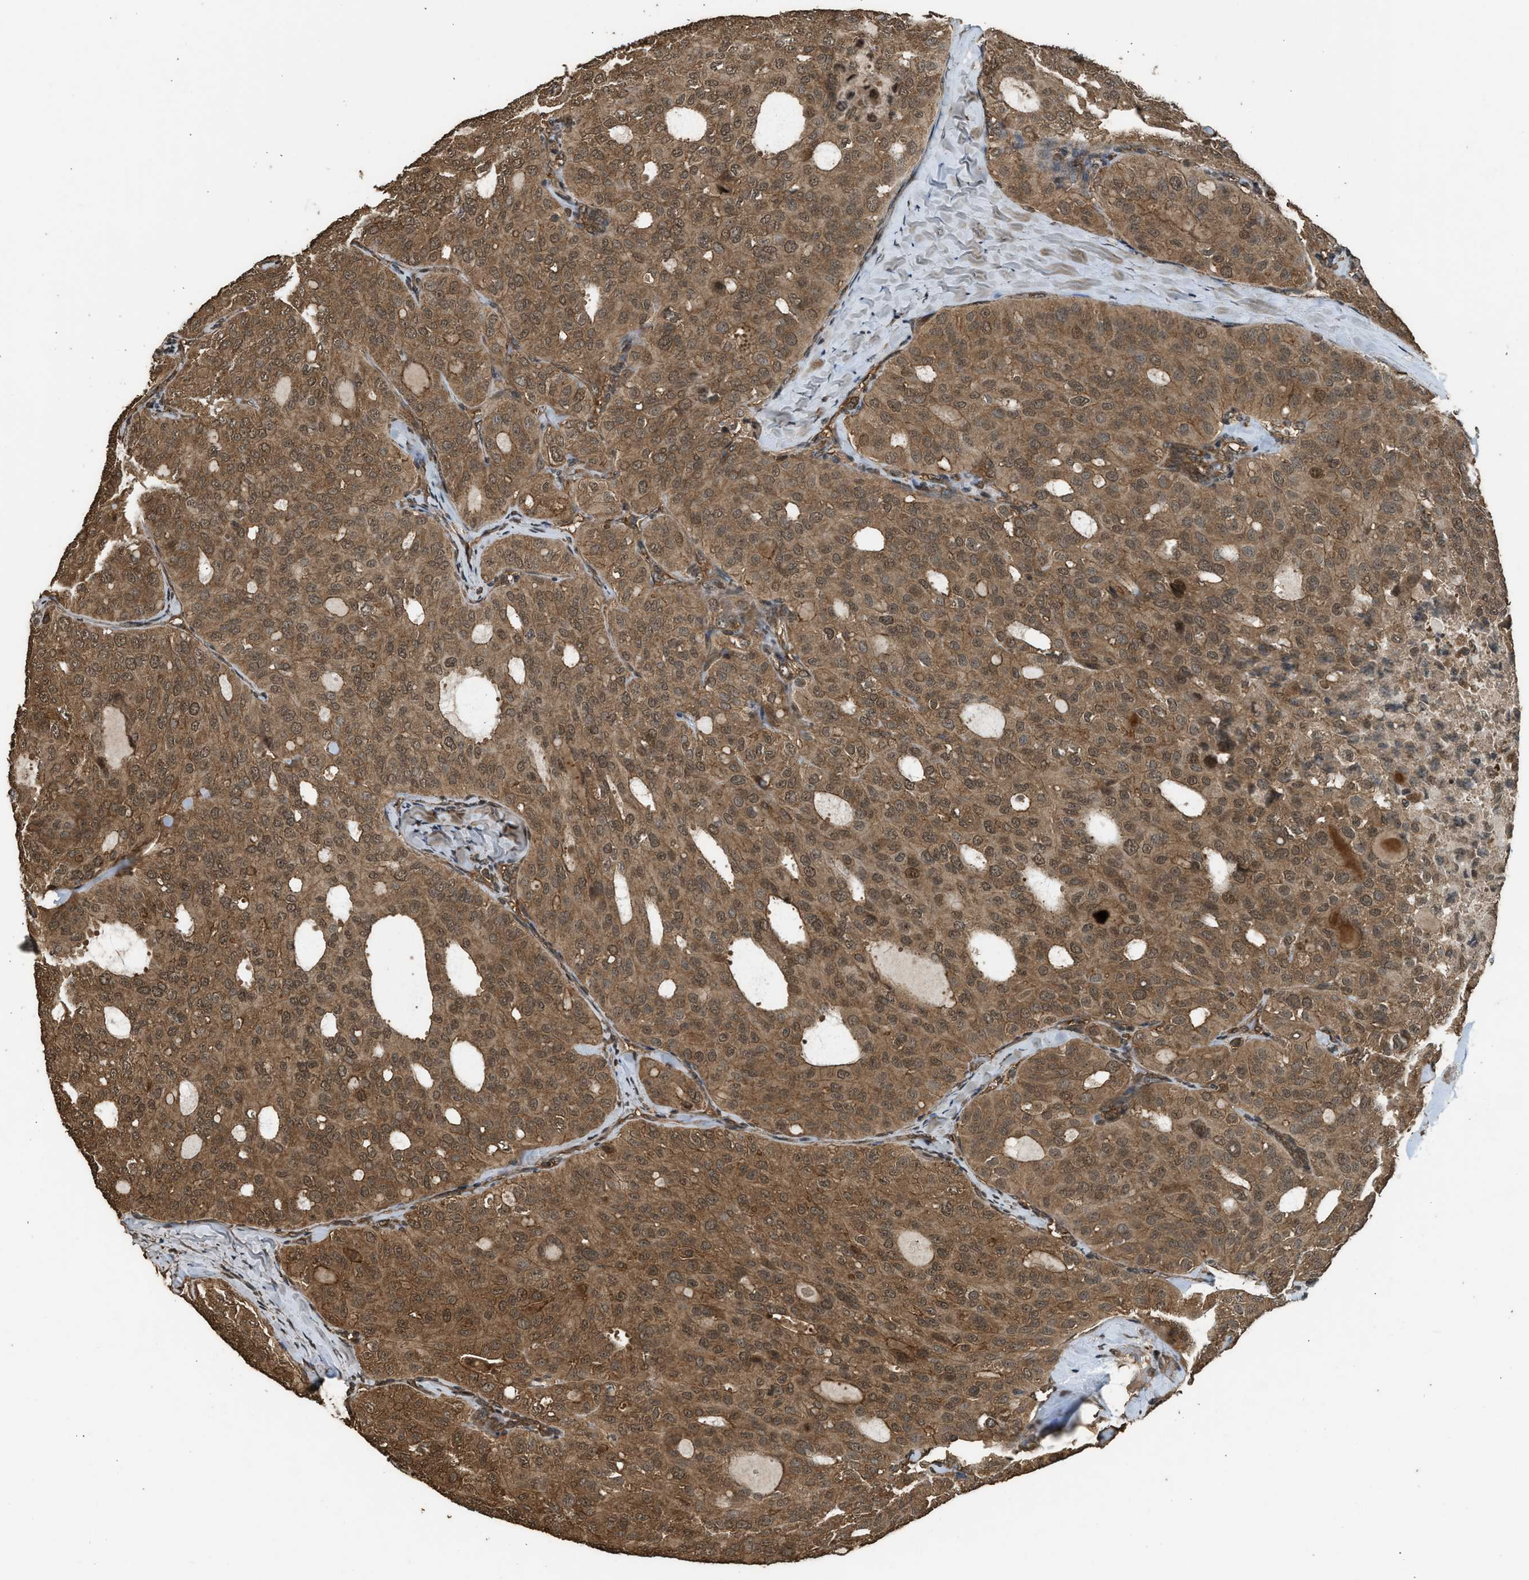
{"staining": {"intensity": "moderate", "quantity": ">75%", "location": "cytoplasmic/membranous"}, "tissue": "thyroid cancer", "cell_type": "Tumor cells", "image_type": "cancer", "snomed": [{"axis": "morphology", "description": "Follicular adenoma carcinoma, NOS"}, {"axis": "topography", "description": "Thyroid gland"}], "caption": "About >75% of tumor cells in human thyroid cancer (follicular adenoma carcinoma) exhibit moderate cytoplasmic/membranous protein expression as visualized by brown immunohistochemical staining.", "gene": "MYBL2", "patient": {"sex": "male", "age": 75}}